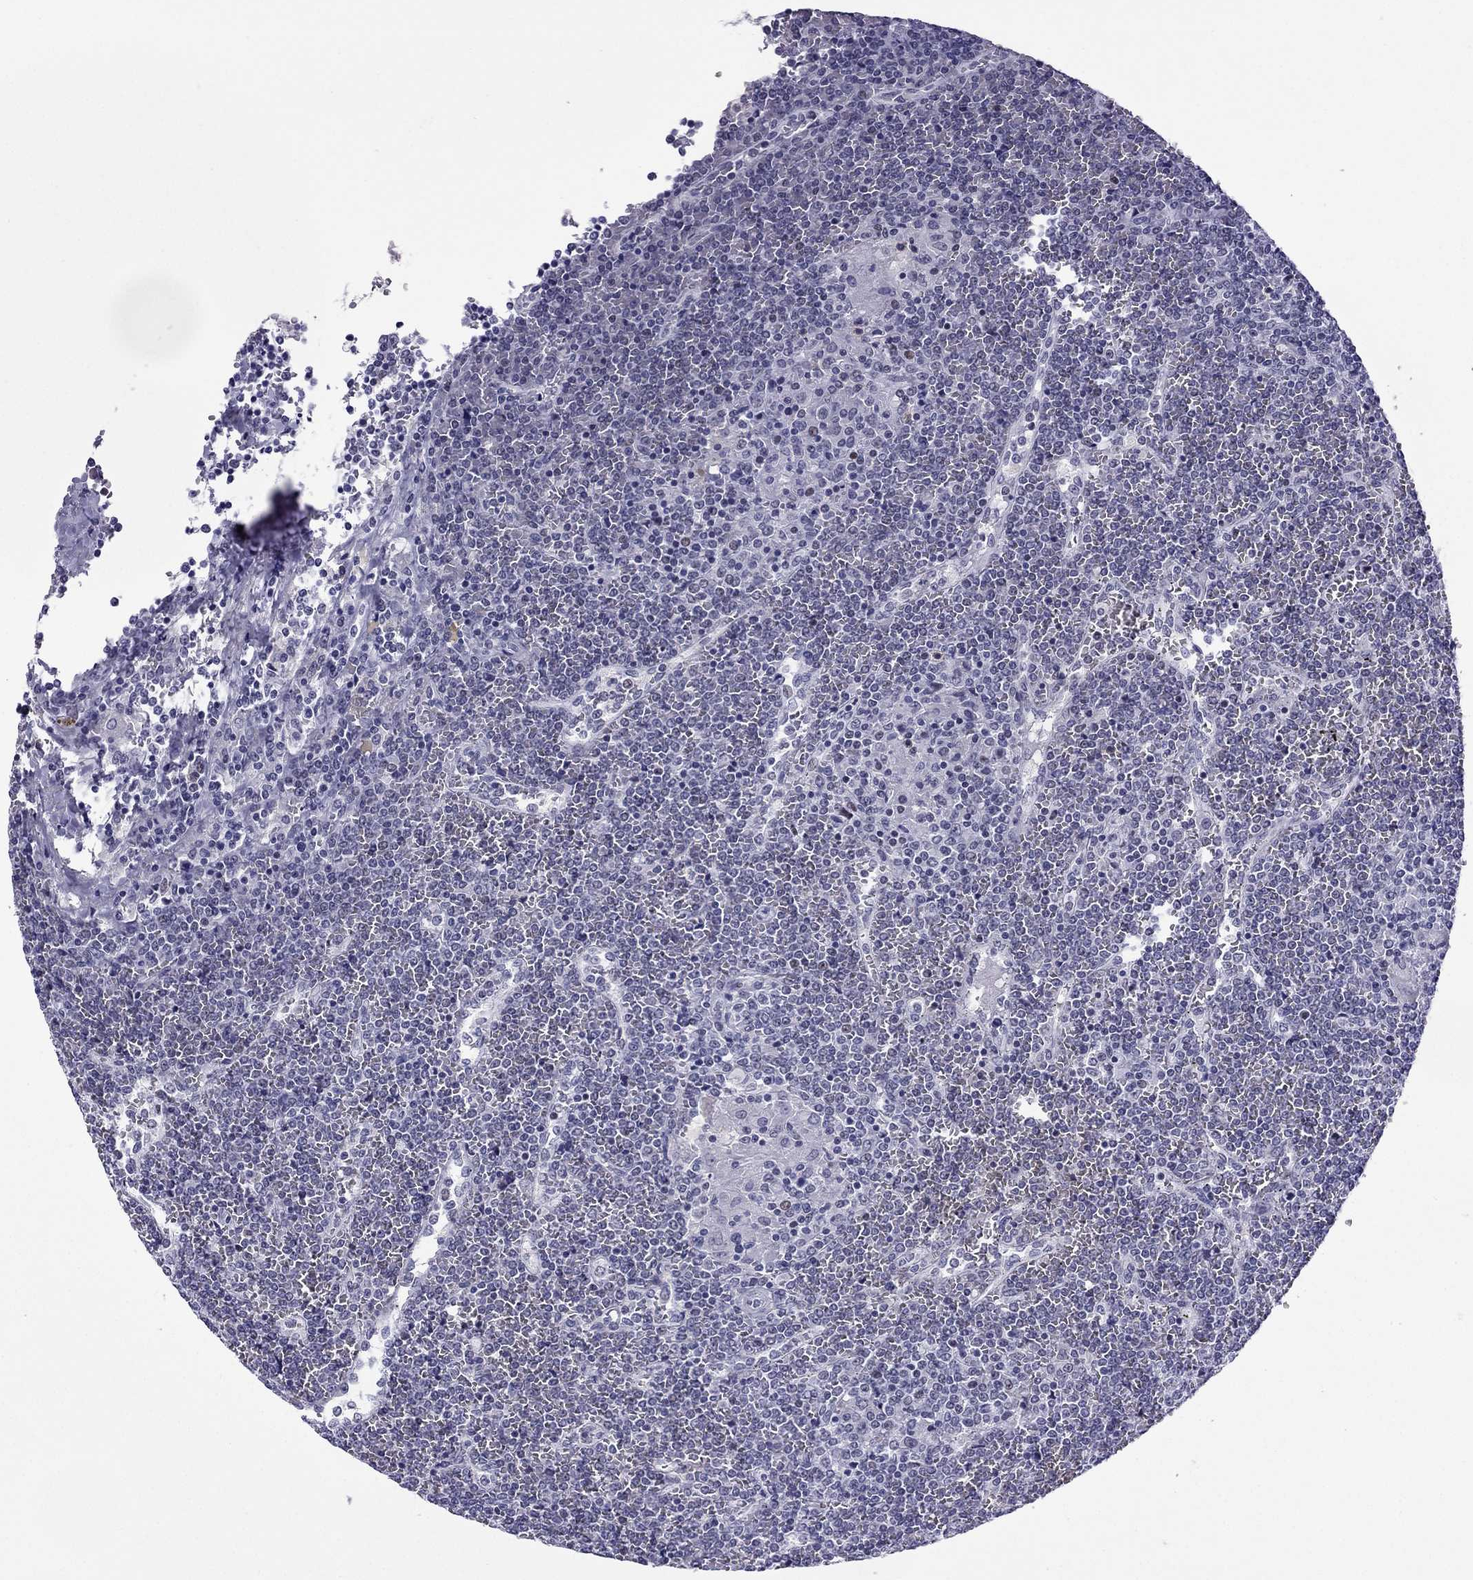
{"staining": {"intensity": "negative", "quantity": "none", "location": "none"}, "tissue": "lymphoma", "cell_type": "Tumor cells", "image_type": "cancer", "snomed": [{"axis": "morphology", "description": "Malignant lymphoma, non-Hodgkin's type, Low grade"}, {"axis": "topography", "description": "Spleen"}], "caption": "Tumor cells show no significant staining in lymphoma.", "gene": "MYLK3", "patient": {"sex": "female", "age": 19}}